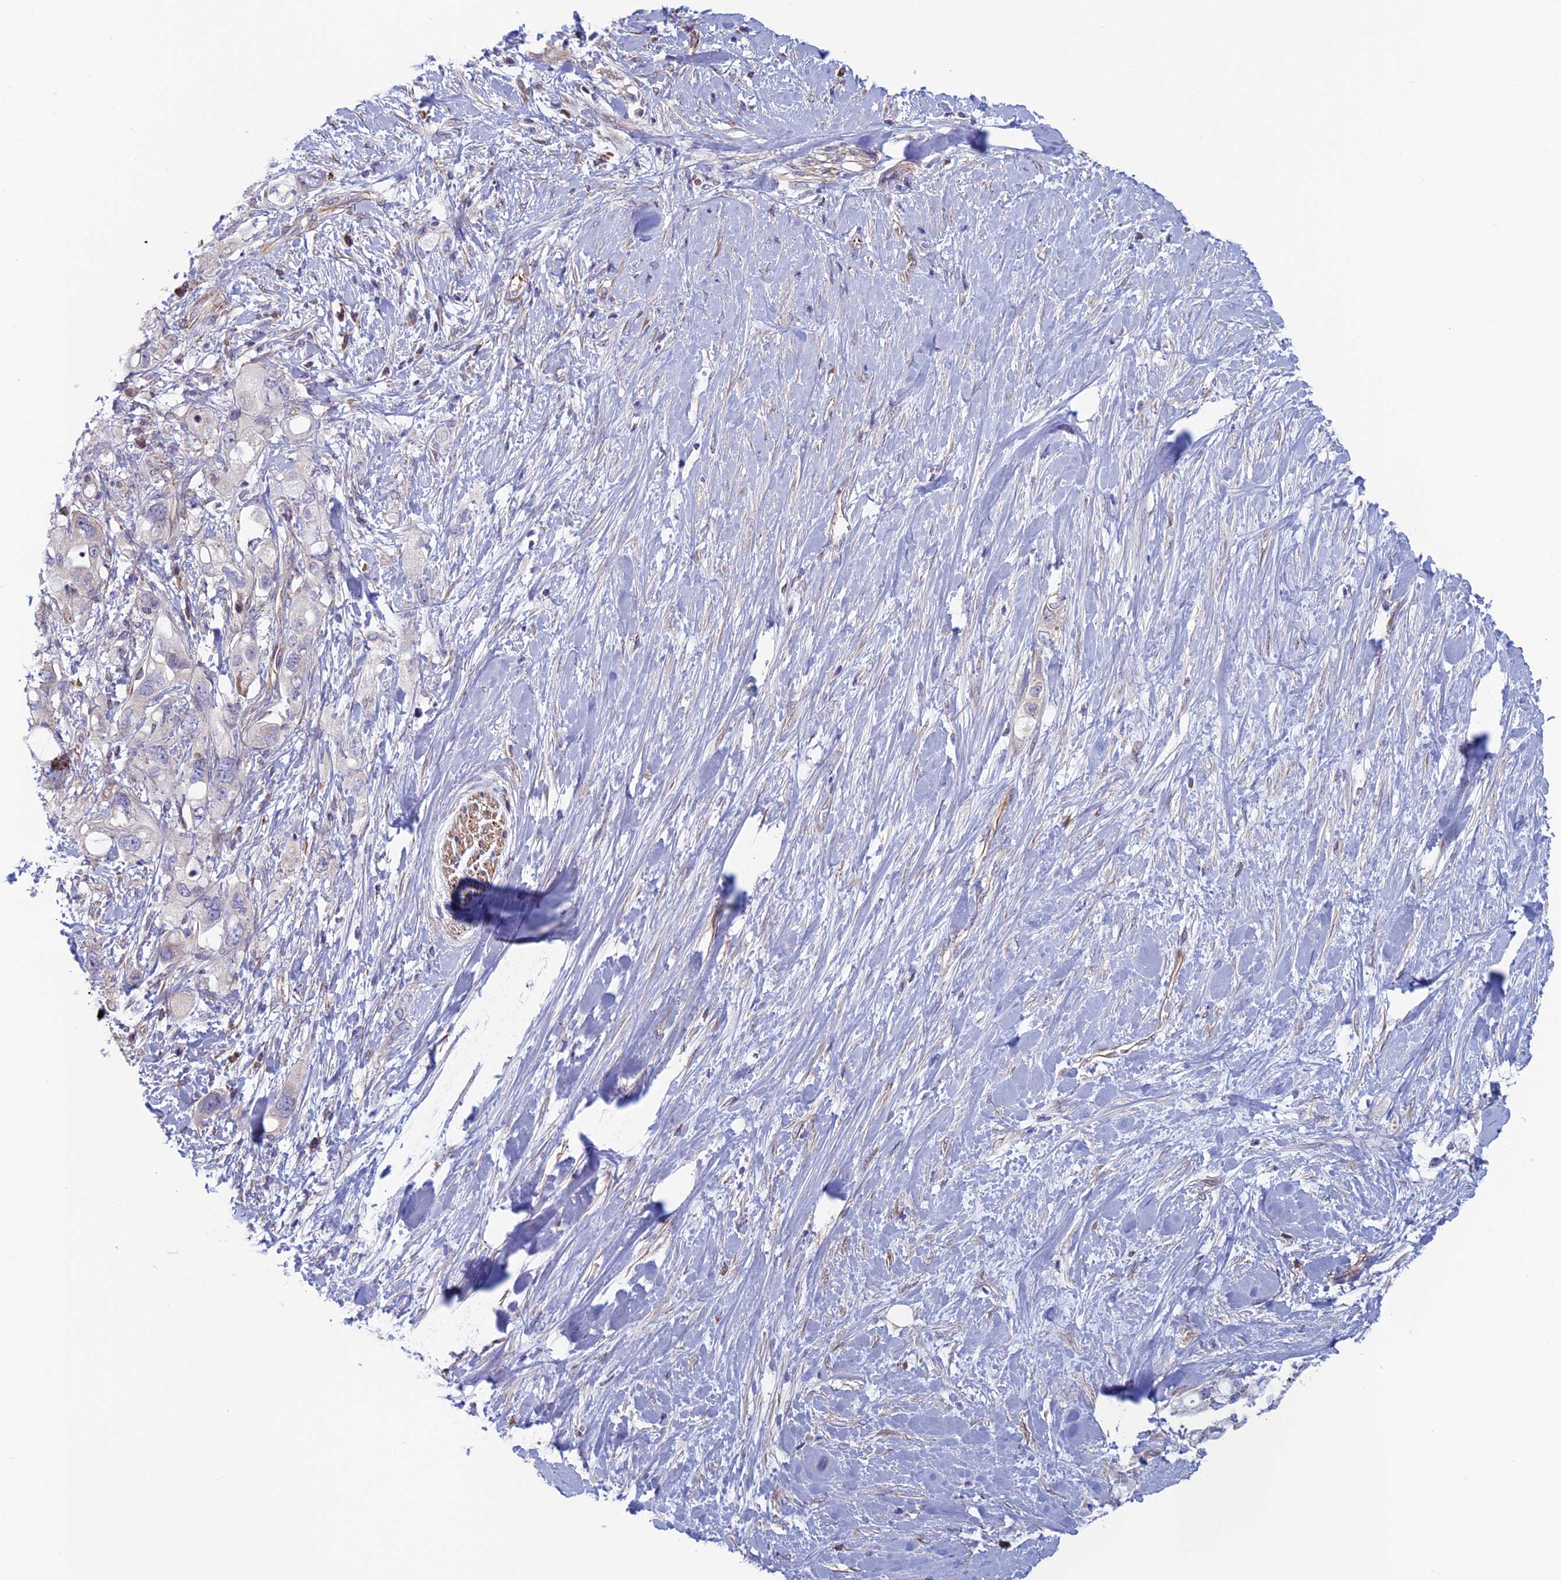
{"staining": {"intensity": "negative", "quantity": "none", "location": "none"}, "tissue": "pancreatic cancer", "cell_type": "Tumor cells", "image_type": "cancer", "snomed": [{"axis": "morphology", "description": "Adenocarcinoma, NOS"}, {"axis": "topography", "description": "Pancreas"}], "caption": "Histopathology image shows no protein staining in tumor cells of adenocarcinoma (pancreatic) tissue.", "gene": "BCL2L10", "patient": {"sex": "female", "age": 56}}